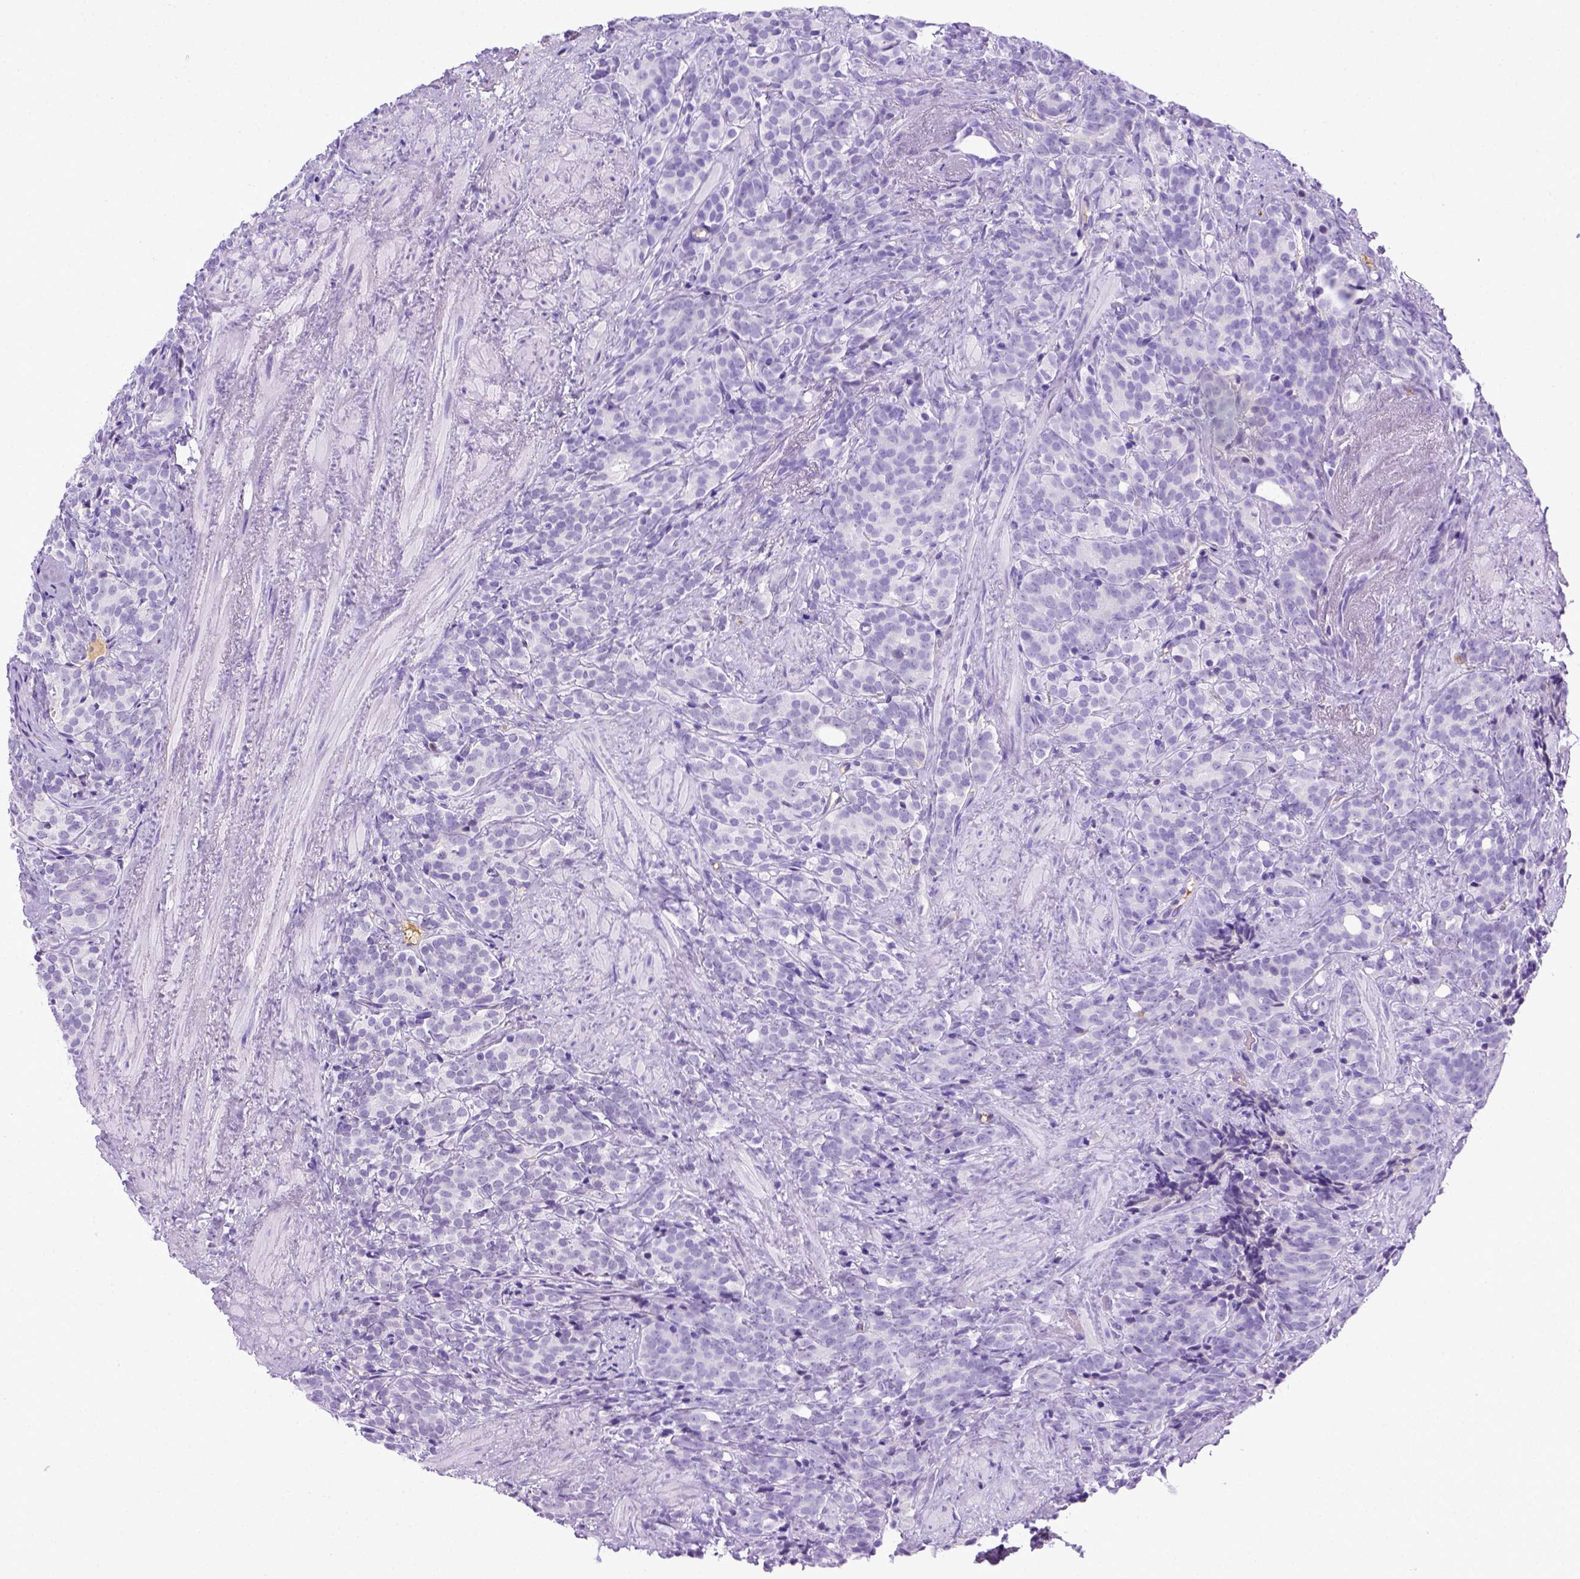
{"staining": {"intensity": "negative", "quantity": "none", "location": "none"}, "tissue": "prostate cancer", "cell_type": "Tumor cells", "image_type": "cancer", "snomed": [{"axis": "morphology", "description": "Adenocarcinoma, High grade"}, {"axis": "topography", "description": "Prostate"}], "caption": "DAB (3,3'-diaminobenzidine) immunohistochemical staining of human prostate cancer (high-grade adenocarcinoma) shows no significant positivity in tumor cells.", "gene": "ITIH4", "patient": {"sex": "male", "age": 84}}